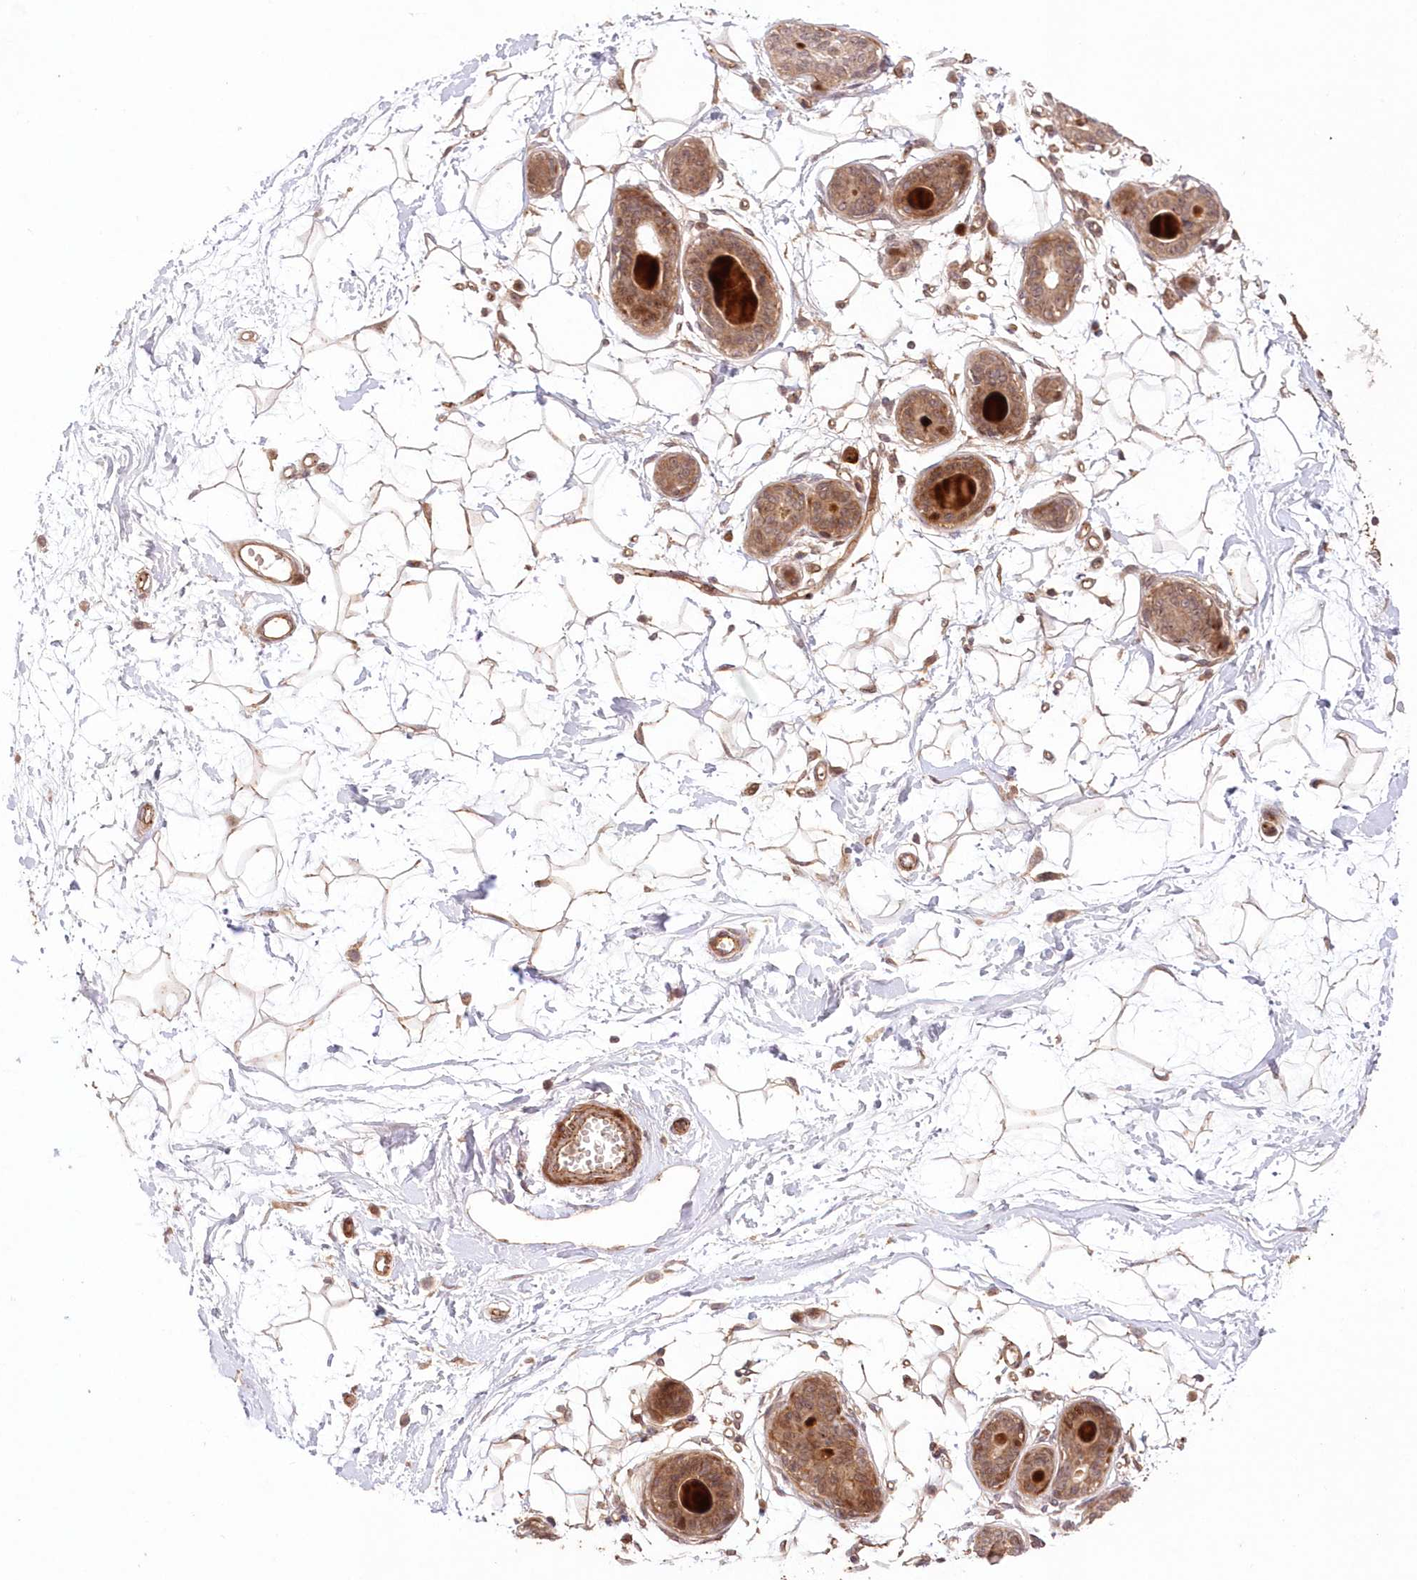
{"staining": {"intensity": "weak", "quantity": "25%-75%", "location": "cytoplasmic/membranous"}, "tissue": "breast", "cell_type": "Adipocytes", "image_type": "normal", "snomed": [{"axis": "morphology", "description": "Normal tissue, NOS"}, {"axis": "topography", "description": "Breast"}], "caption": "Immunohistochemical staining of normal human breast exhibits low levels of weak cytoplasmic/membranous staining in approximately 25%-75% of adipocytes.", "gene": "UBTD2", "patient": {"sex": "female", "age": 45}}